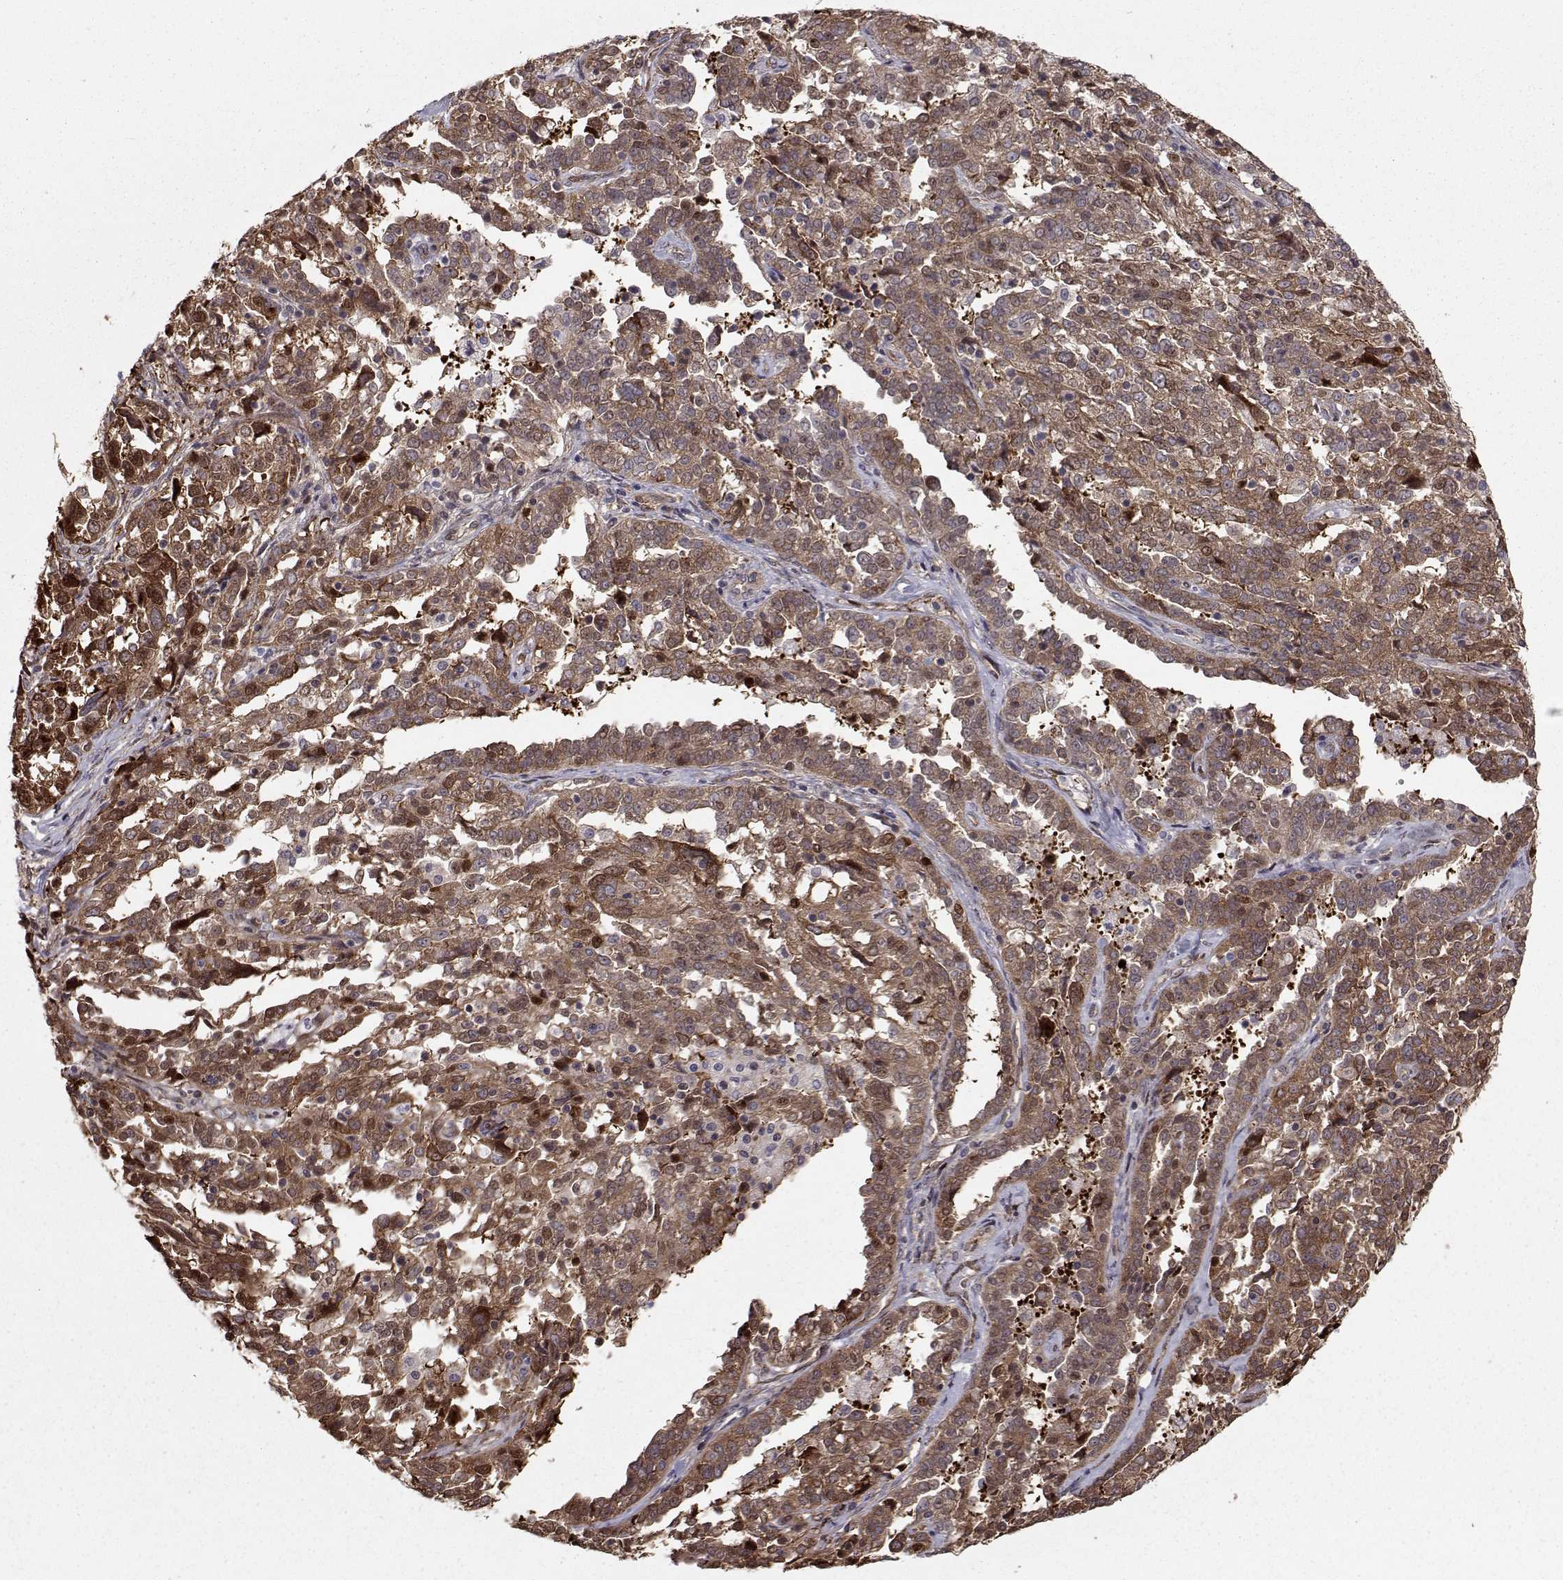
{"staining": {"intensity": "strong", "quantity": "25%-75%", "location": "cytoplasmic/membranous"}, "tissue": "ovarian cancer", "cell_type": "Tumor cells", "image_type": "cancer", "snomed": [{"axis": "morphology", "description": "Cystadenocarcinoma, serous, NOS"}, {"axis": "topography", "description": "Ovary"}], "caption": "Protein analysis of serous cystadenocarcinoma (ovarian) tissue displays strong cytoplasmic/membranous positivity in about 25%-75% of tumor cells. (DAB (3,3'-diaminobenzidine) IHC with brightfield microscopy, high magnification).", "gene": "HSP90AB1", "patient": {"sex": "female", "age": 67}}